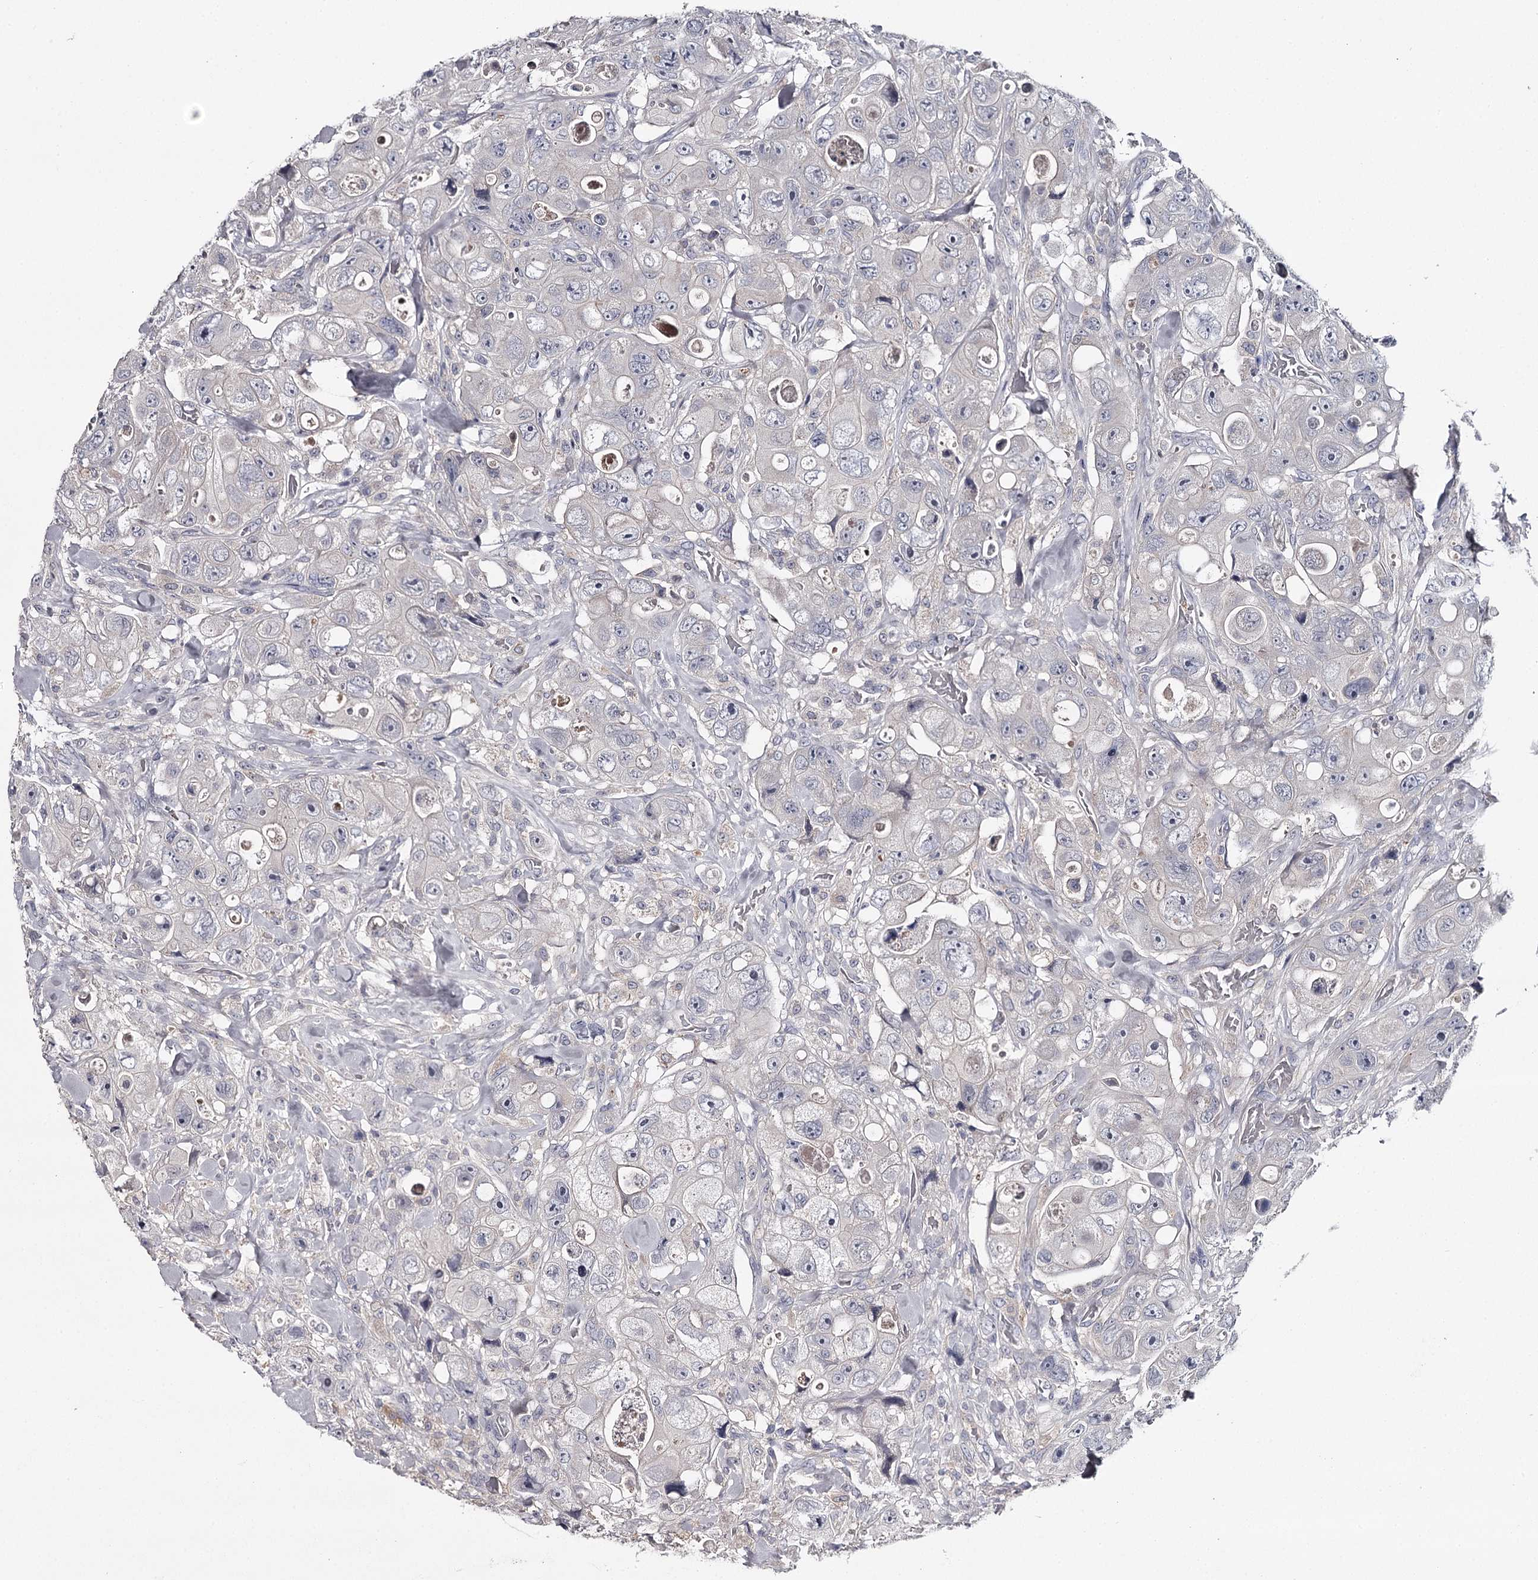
{"staining": {"intensity": "negative", "quantity": "none", "location": "none"}, "tissue": "colorectal cancer", "cell_type": "Tumor cells", "image_type": "cancer", "snomed": [{"axis": "morphology", "description": "Adenocarcinoma, NOS"}, {"axis": "topography", "description": "Colon"}], "caption": "Adenocarcinoma (colorectal) was stained to show a protein in brown. There is no significant expression in tumor cells. (Stains: DAB immunohistochemistry (IHC) with hematoxylin counter stain, Microscopy: brightfield microscopy at high magnification).", "gene": "FDXACB1", "patient": {"sex": "female", "age": 46}}